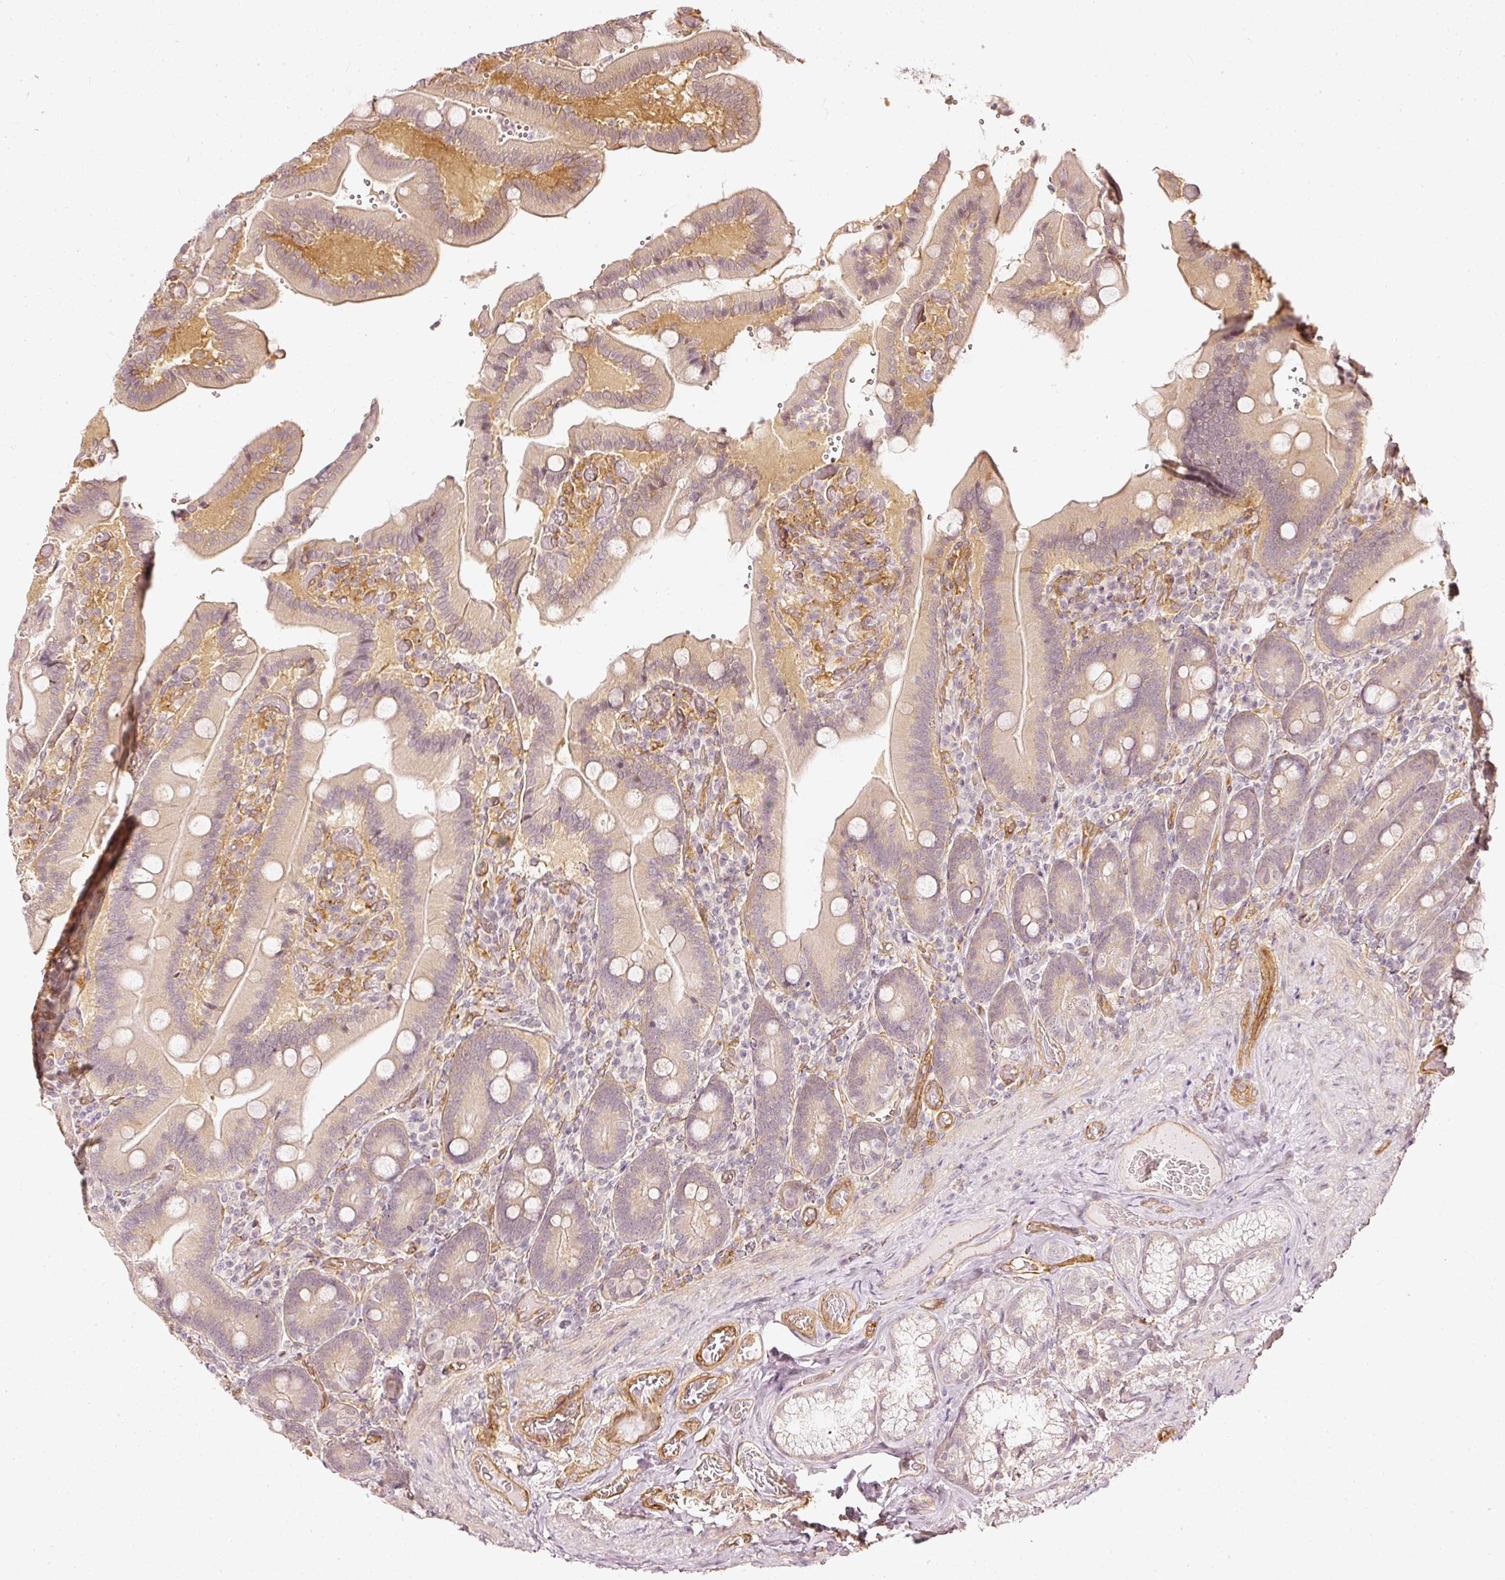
{"staining": {"intensity": "weak", "quantity": ">75%", "location": "cytoplasmic/membranous"}, "tissue": "duodenum", "cell_type": "Glandular cells", "image_type": "normal", "snomed": [{"axis": "morphology", "description": "Normal tissue, NOS"}, {"axis": "topography", "description": "Duodenum"}], "caption": "High-power microscopy captured an IHC image of normal duodenum, revealing weak cytoplasmic/membranous staining in approximately >75% of glandular cells. (IHC, brightfield microscopy, high magnification).", "gene": "DRD2", "patient": {"sex": "female", "age": 62}}